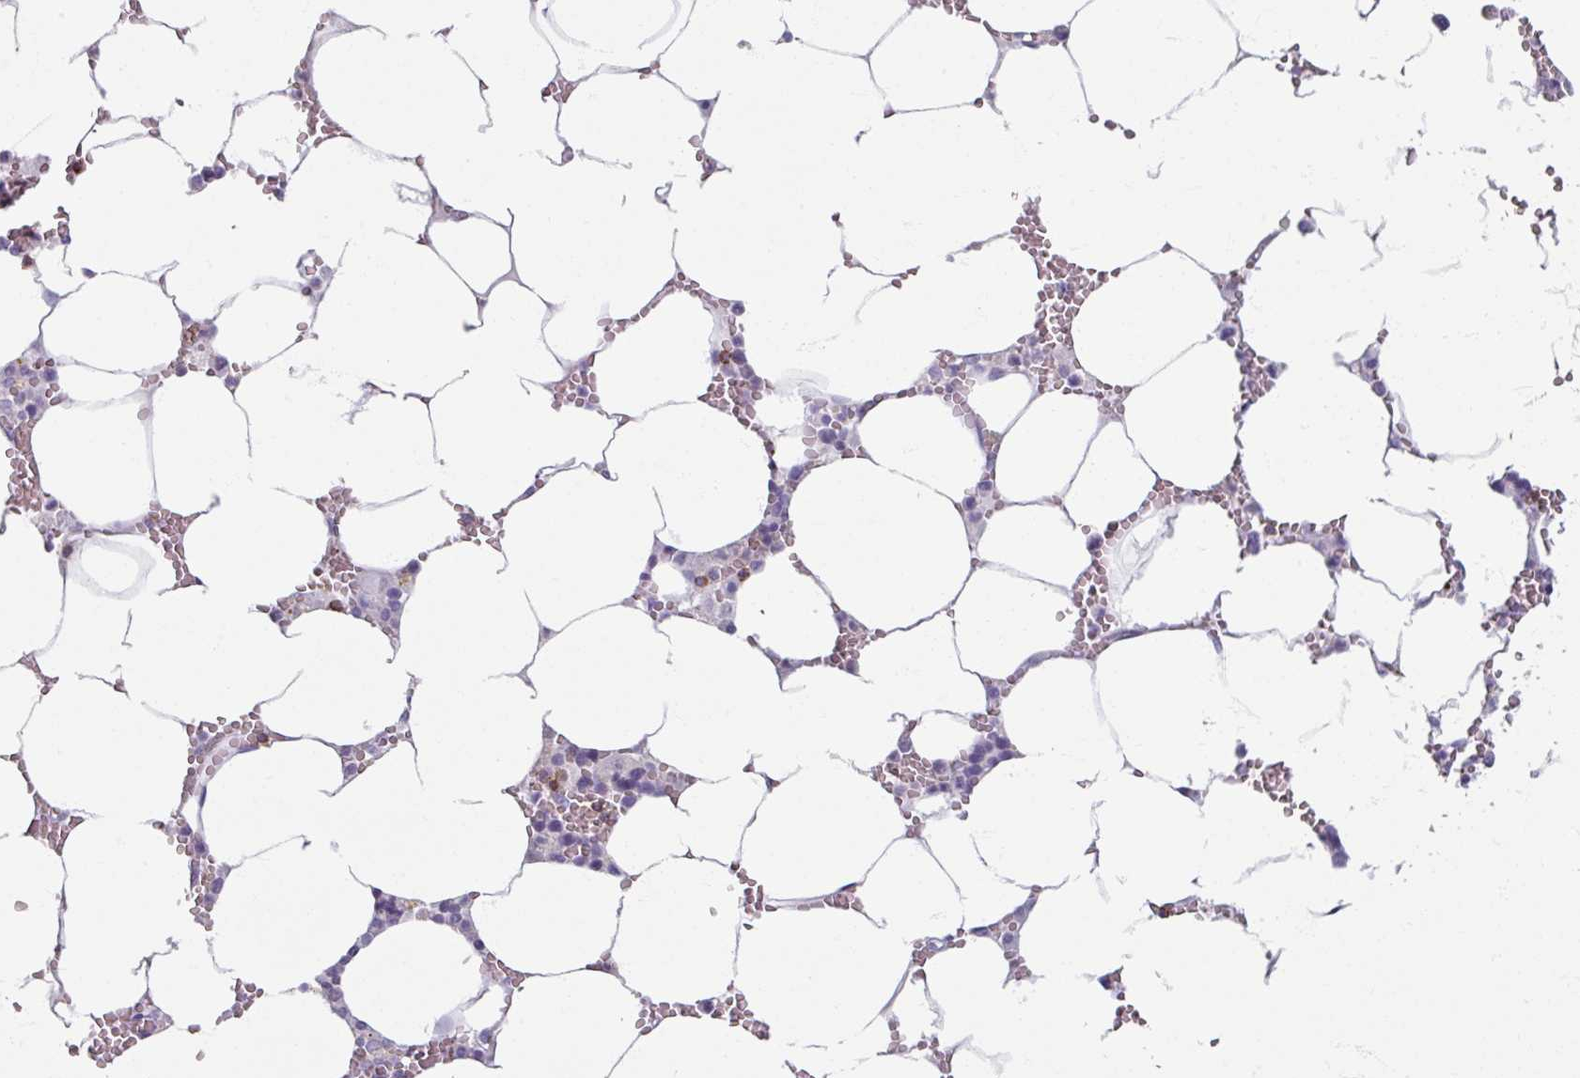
{"staining": {"intensity": "negative", "quantity": "none", "location": "none"}, "tissue": "bone marrow", "cell_type": "Hematopoietic cells", "image_type": "normal", "snomed": [{"axis": "morphology", "description": "Normal tissue, NOS"}, {"axis": "topography", "description": "Bone marrow"}], "caption": "Image shows no protein positivity in hematopoietic cells of benign bone marrow.", "gene": "PTPRC", "patient": {"sex": "male", "age": 70}}